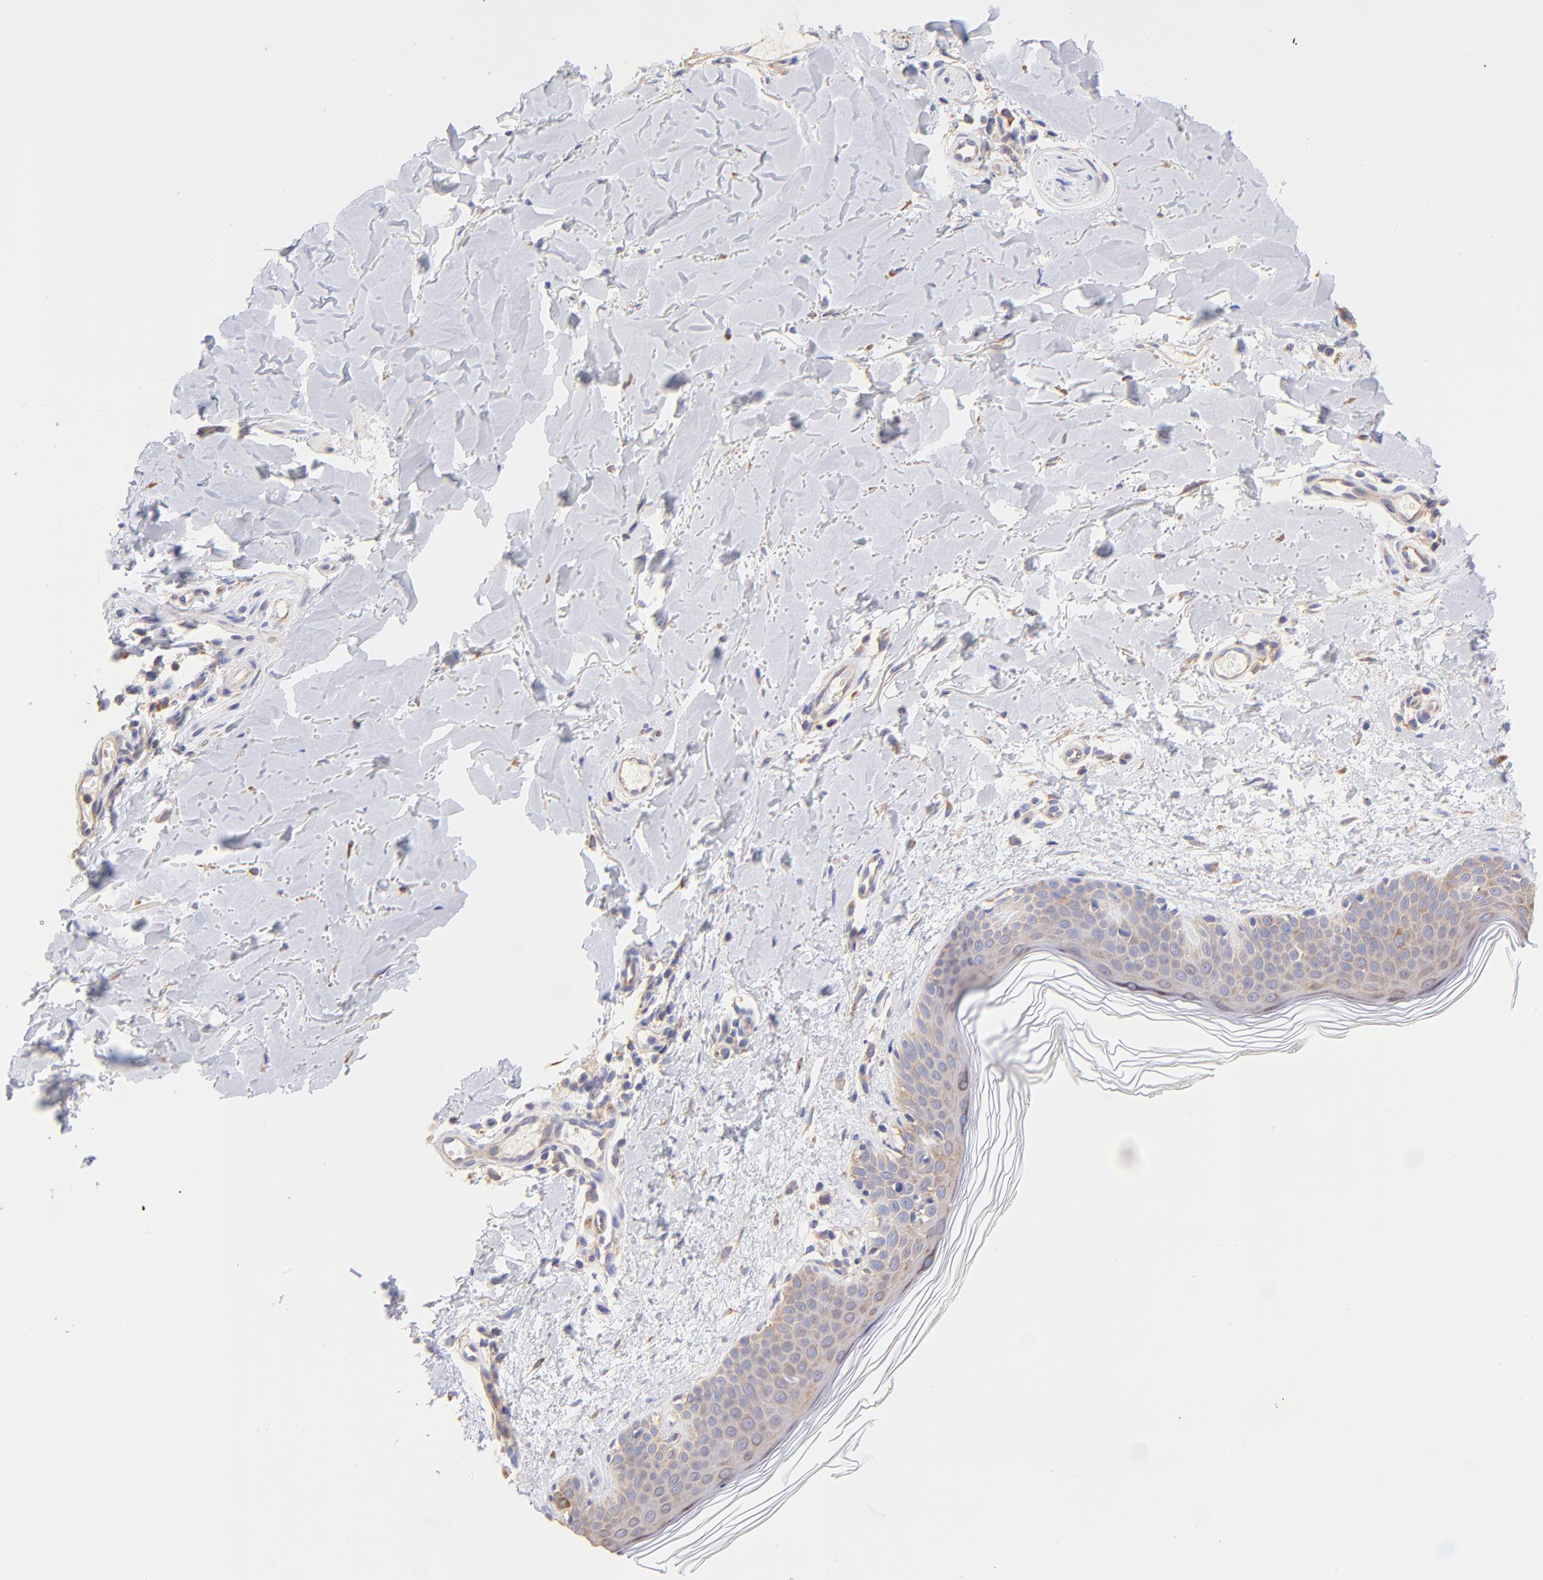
{"staining": {"intensity": "moderate", "quantity": ">75%", "location": "cytoplasmic/membranous"}, "tissue": "skin", "cell_type": "Fibroblasts", "image_type": "normal", "snomed": [{"axis": "morphology", "description": "Normal tissue, NOS"}, {"axis": "topography", "description": "Skin"}], "caption": "Human skin stained with a brown dye demonstrates moderate cytoplasmic/membranous positive positivity in about >75% of fibroblasts.", "gene": "RPL30", "patient": {"sex": "female", "age": 56}}